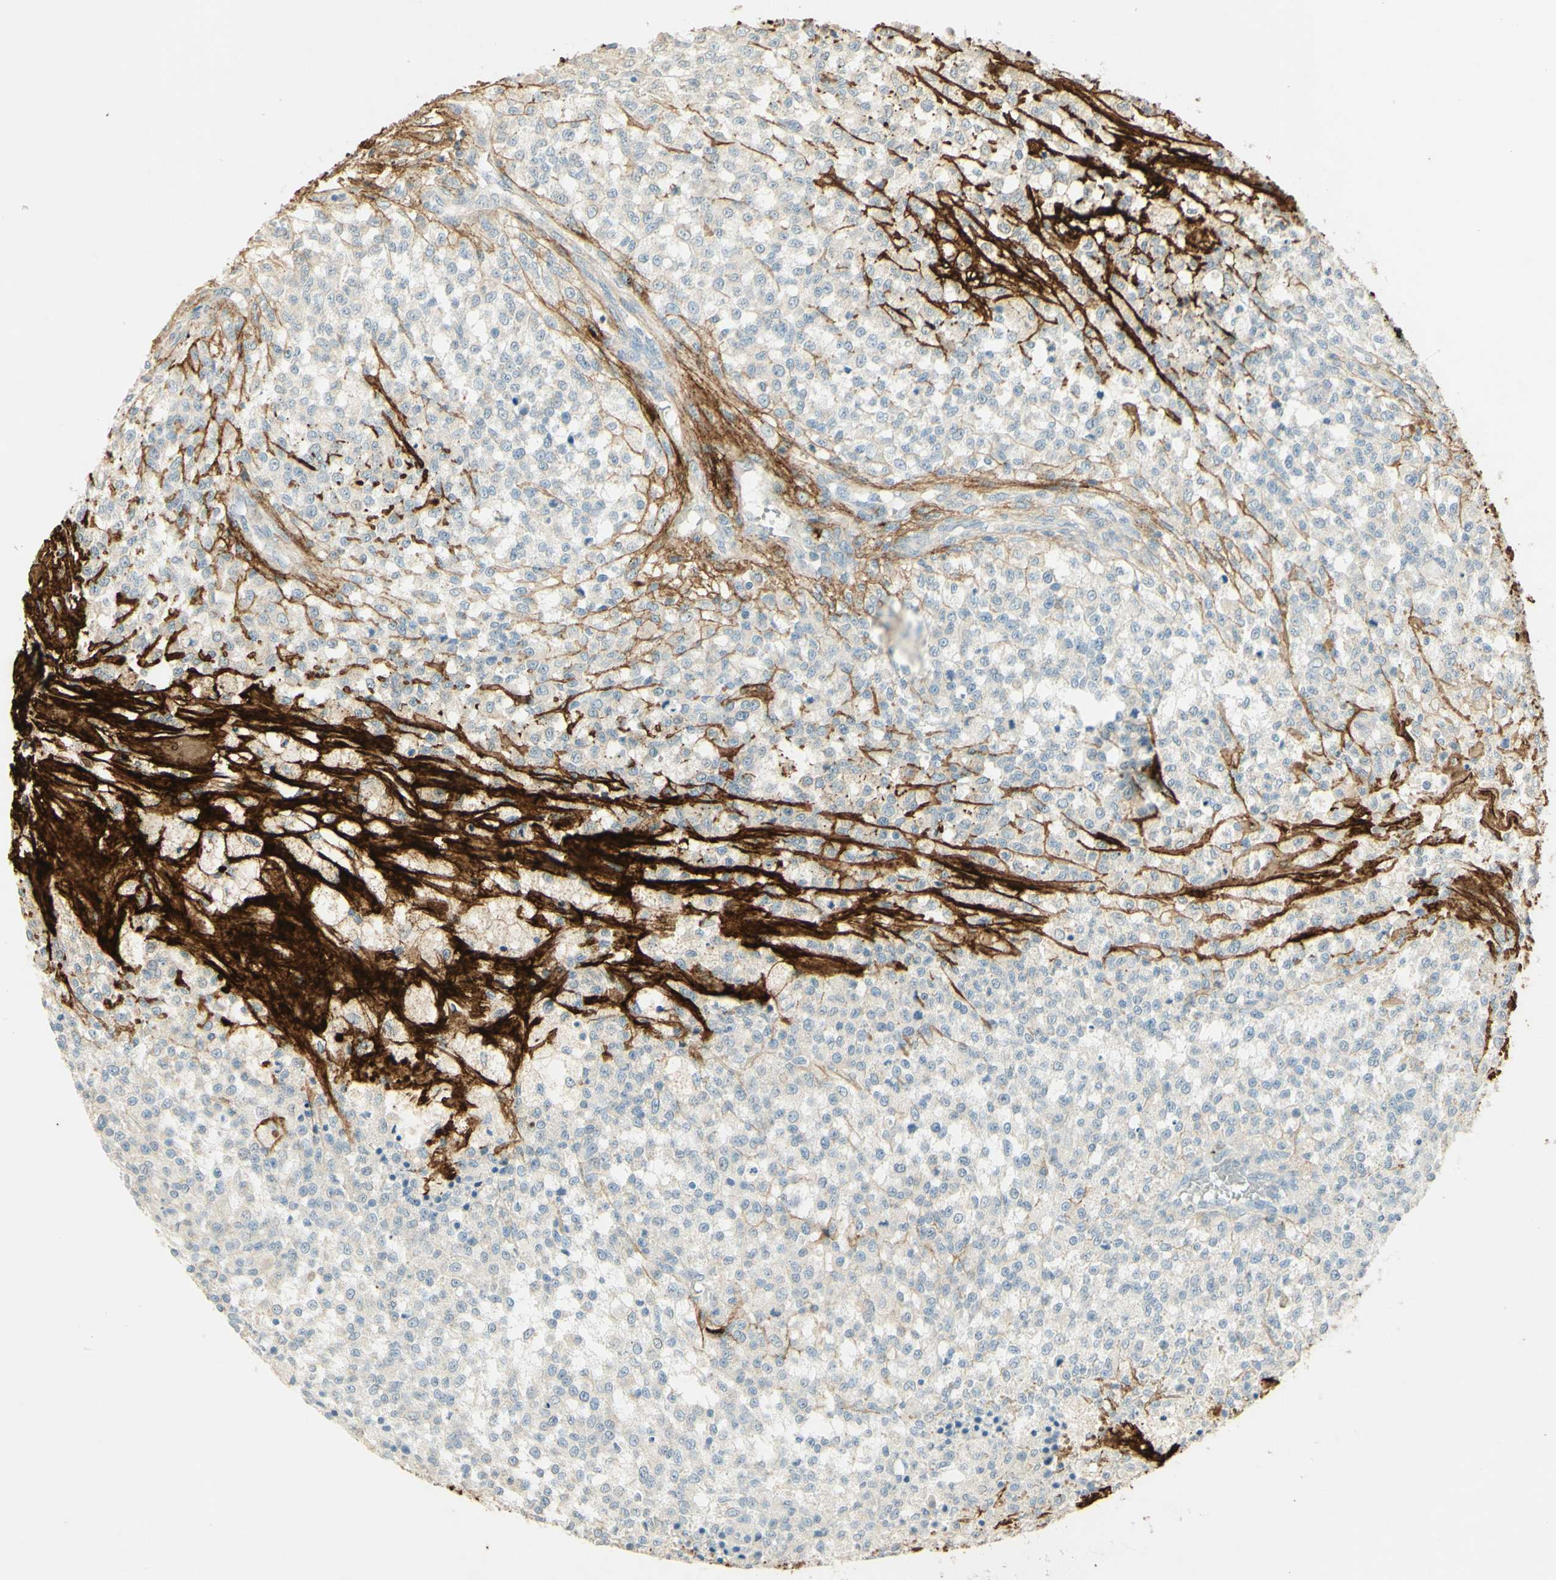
{"staining": {"intensity": "negative", "quantity": "none", "location": "none"}, "tissue": "testis cancer", "cell_type": "Tumor cells", "image_type": "cancer", "snomed": [{"axis": "morphology", "description": "Seminoma, NOS"}, {"axis": "topography", "description": "Testis"}], "caption": "An image of testis cancer stained for a protein demonstrates no brown staining in tumor cells.", "gene": "TNN", "patient": {"sex": "male", "age": 59}}